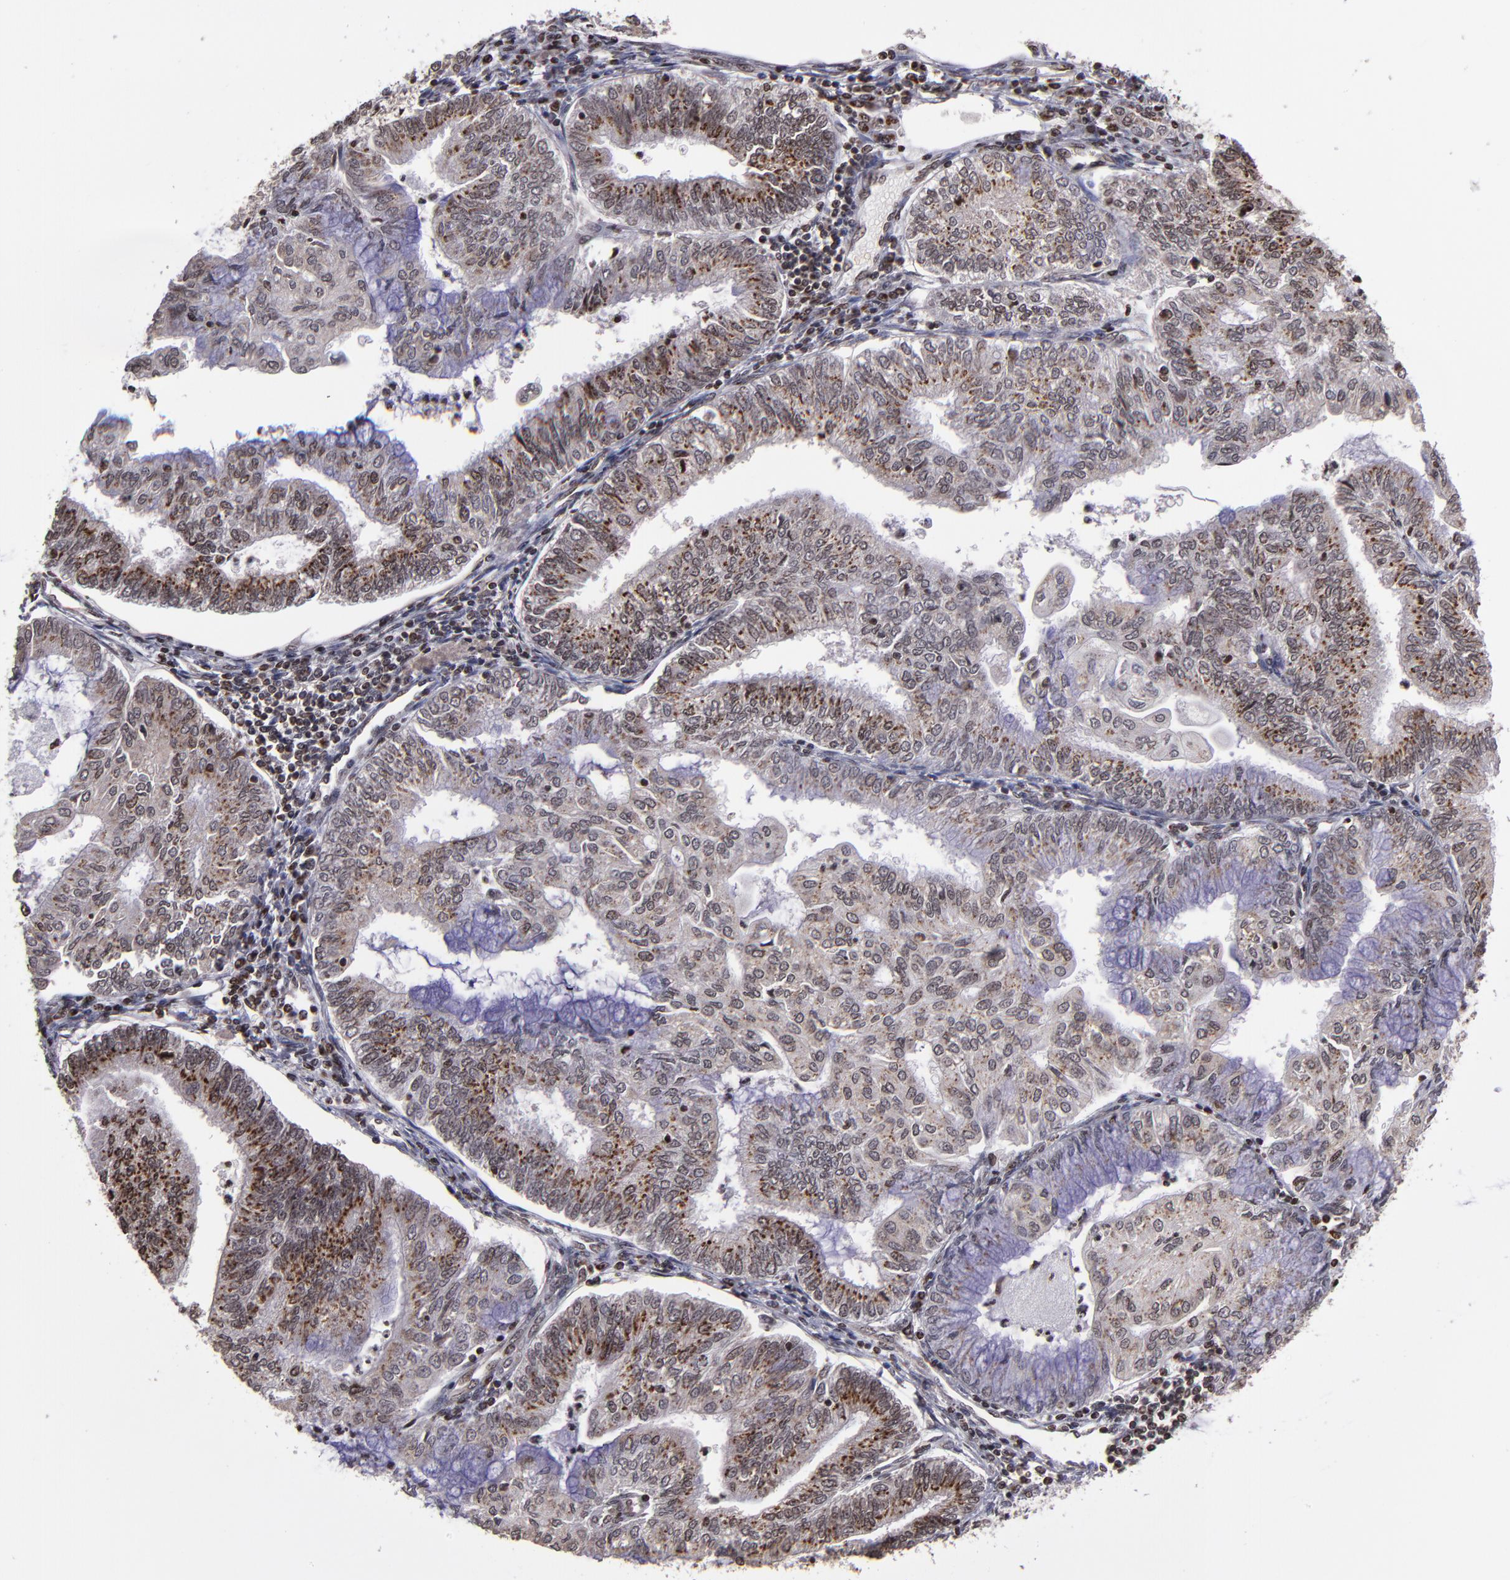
{"staining": {"intensity": "moderate", "quantity": ">75%", "location": "cytoplasmic/membranous,nuclear"}, "tissue": "endometrial cancer", "cell_type": "Tumor cells", "image_type": "cancer", "snomed": [{"axis": "morphology", "description": "Adenocarcinoma, NOS"}, {"axis": "topography", "description": "Endometrium"}], "caption": "Endometrial cancer (adenocarcinoma) stained with DAB immunohistochemistry shows medium levels of moderate cytoplasmic/membranous and nuclear positivity in approximately >75% of tumor cells.", "gene": "CSDC2", "patient": {"sex": "female", "age": 59}}